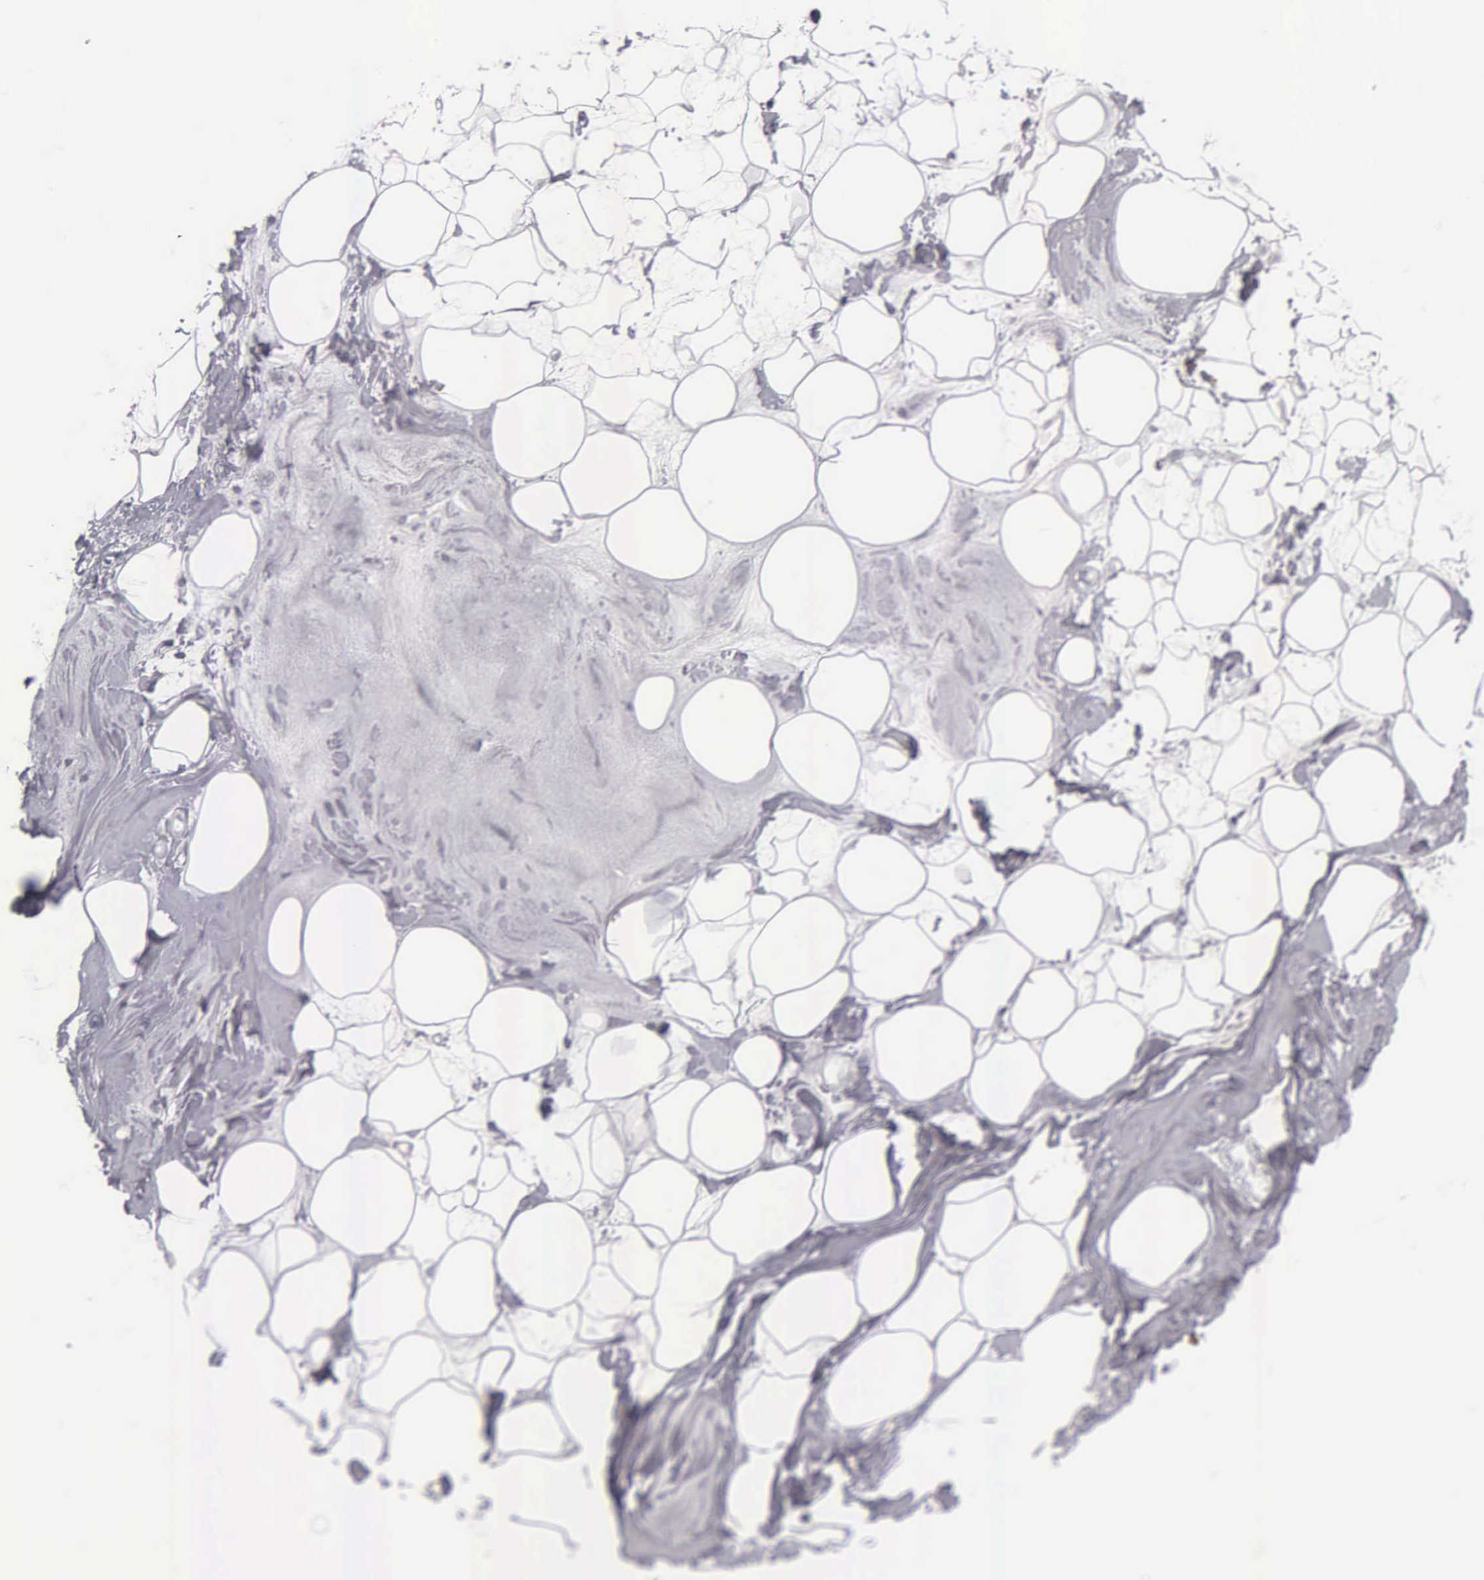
{"staining": {"intensity": "negative", "quantity": "none", "location": "none"}, "tissue": "adipose tissue", "cell_type": "Adipocytes", "image_type": "normal", "snomed": [{"axis": "morphology", "description": "Normal tissue, NOS"}, {"axis": "topography", "description": "Breast"}], "caption": "Immunohistochemistry (IHC) of benign adipose tissue exhibits no expression in adipocytes.", "gene": "CD3E", "patient": {"sex": "female", "age": 44}}